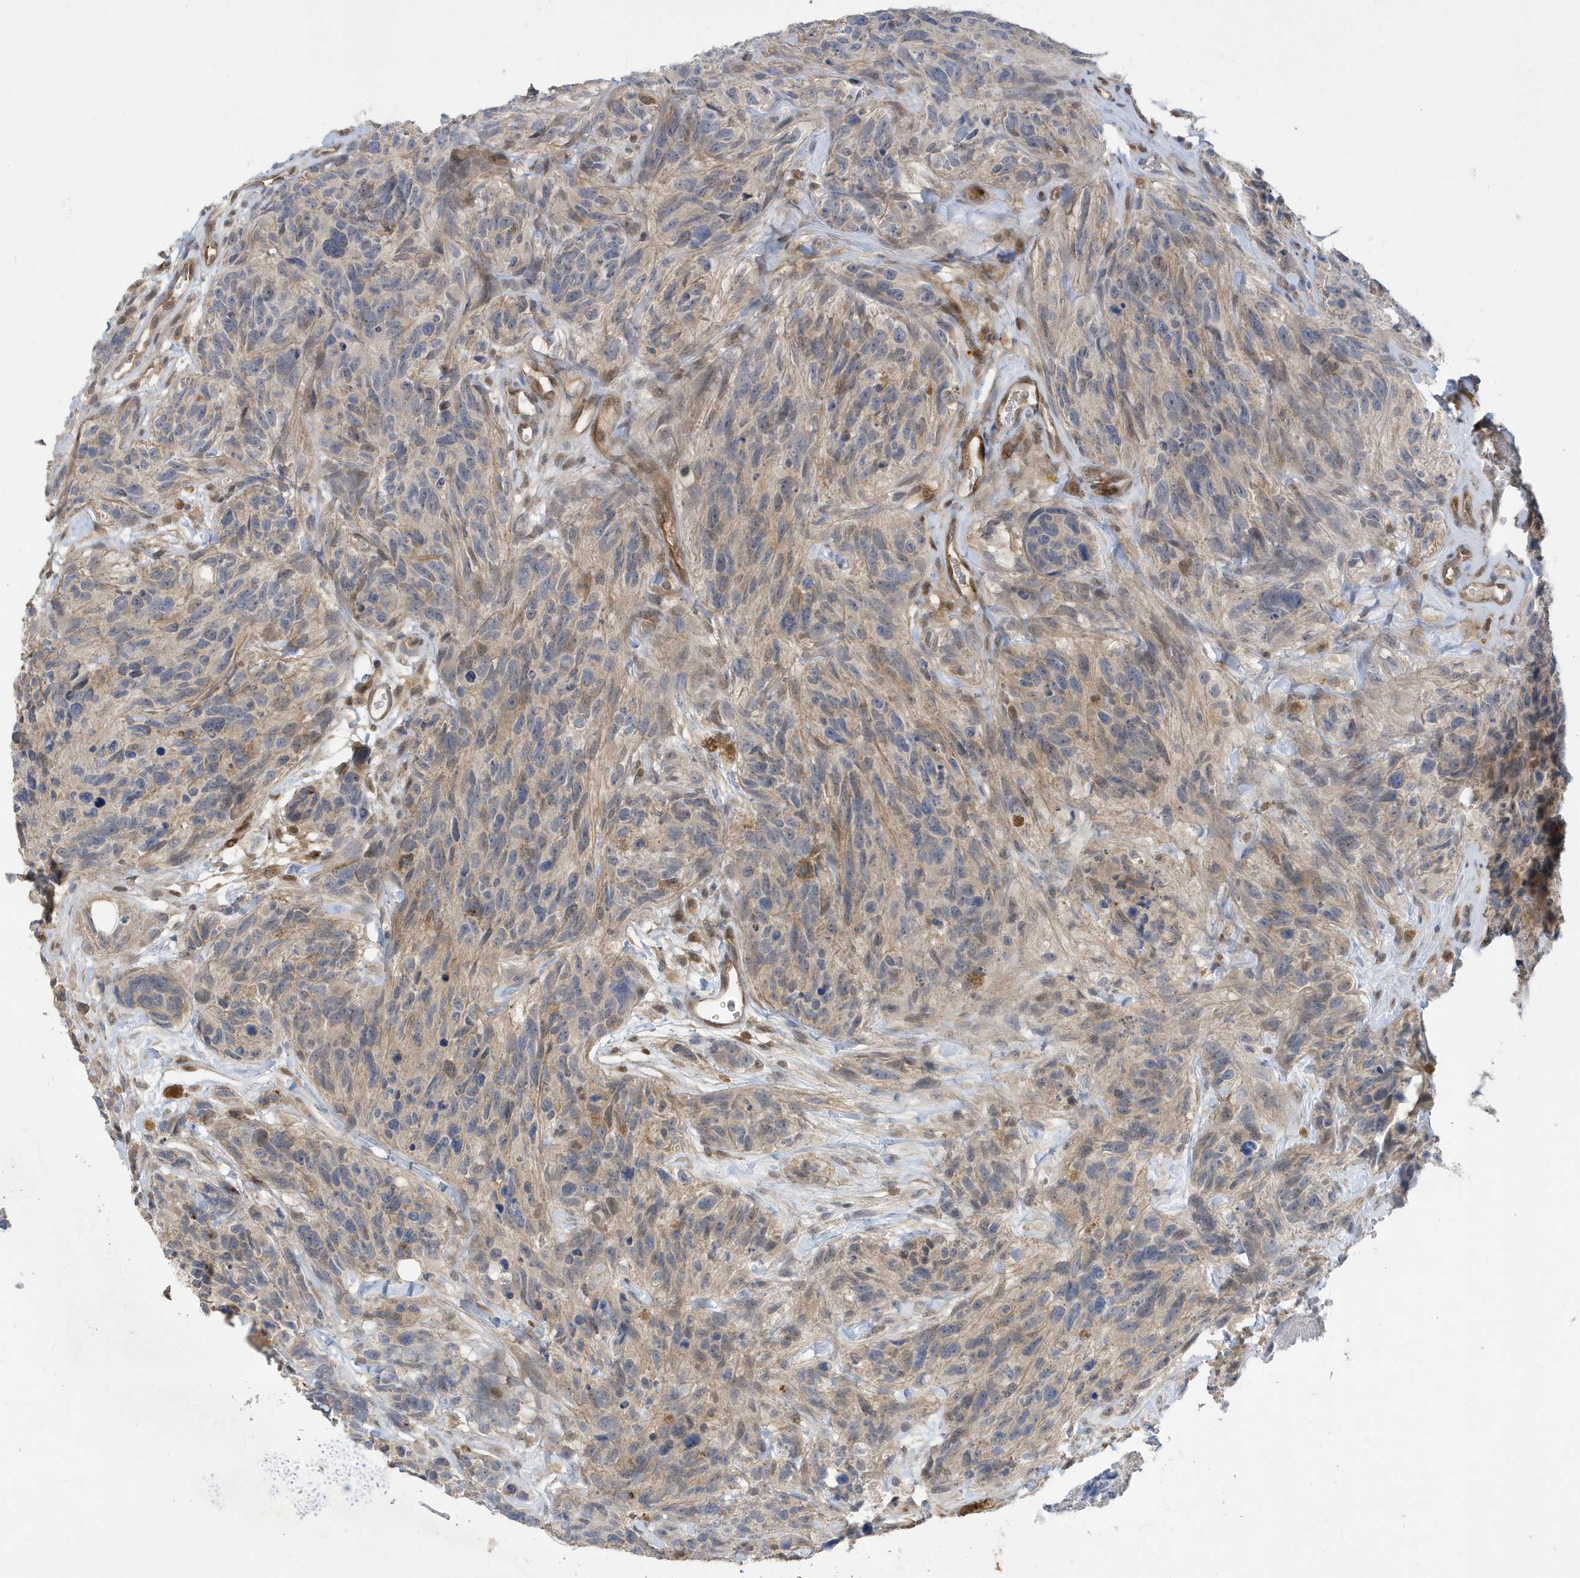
{"staining": {"intensity": "negative", "quantity": "none", "location": "none"}, "tissue": "glioma", "cell_type": "Tumor cells", "image_type": "cancer", "snomed": [{"axis": "morphology", "description": "Glioma, malignant, High grade"}, {"axis": "topography", "description": "Brain"}], "caption": "Protein analysis of malignant glioma (high-grade) reveals no significant expression in tumor cells.", "gene": "NCOA7", "patient": {"sex": "male", "age": 69}}